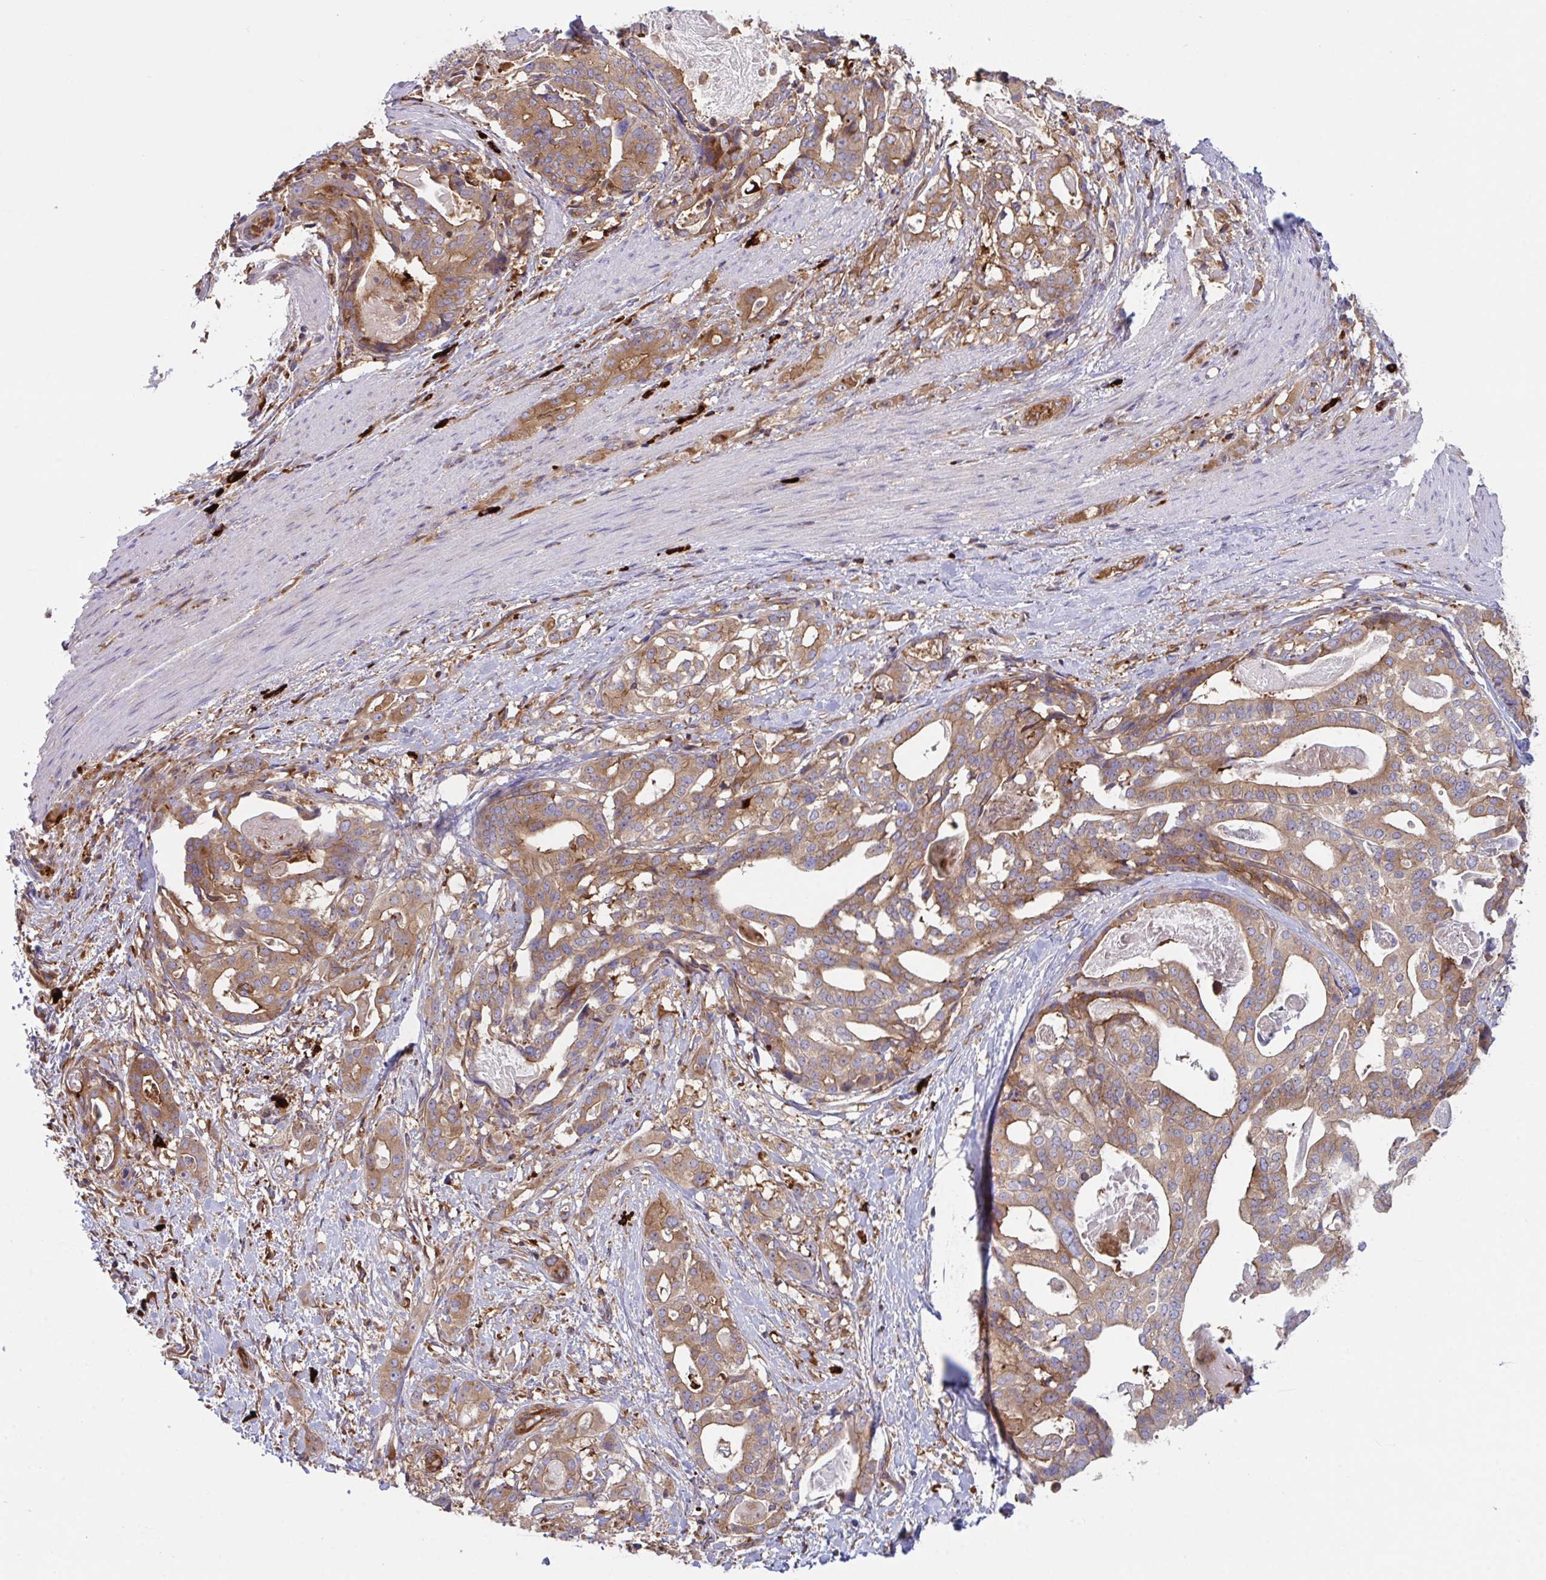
{"staining": {"intensity": "moderate", "quantity": ">75%", "location": "cytoplasmic/membranous"}, "tissue": "stomach cancer", "cell_type": "Tumor cells", "image_type": "cancer", "snomed": [{"axis": "morphology", "description": "Adenocarcinoma, NOS"}, {"axis": "topography", "description": "Stomach"}], "caption": "Protein expression analysis of human stomach cancer reveals moderate cytoplasmic/membranous expression in approximately >75% of tumor cells. Immunohistochemistry (ihc) stains the protein in brown and the nuclei are stained blue.", "gene": "YARS2", "patient": {"sex": "male", "age": 48}}